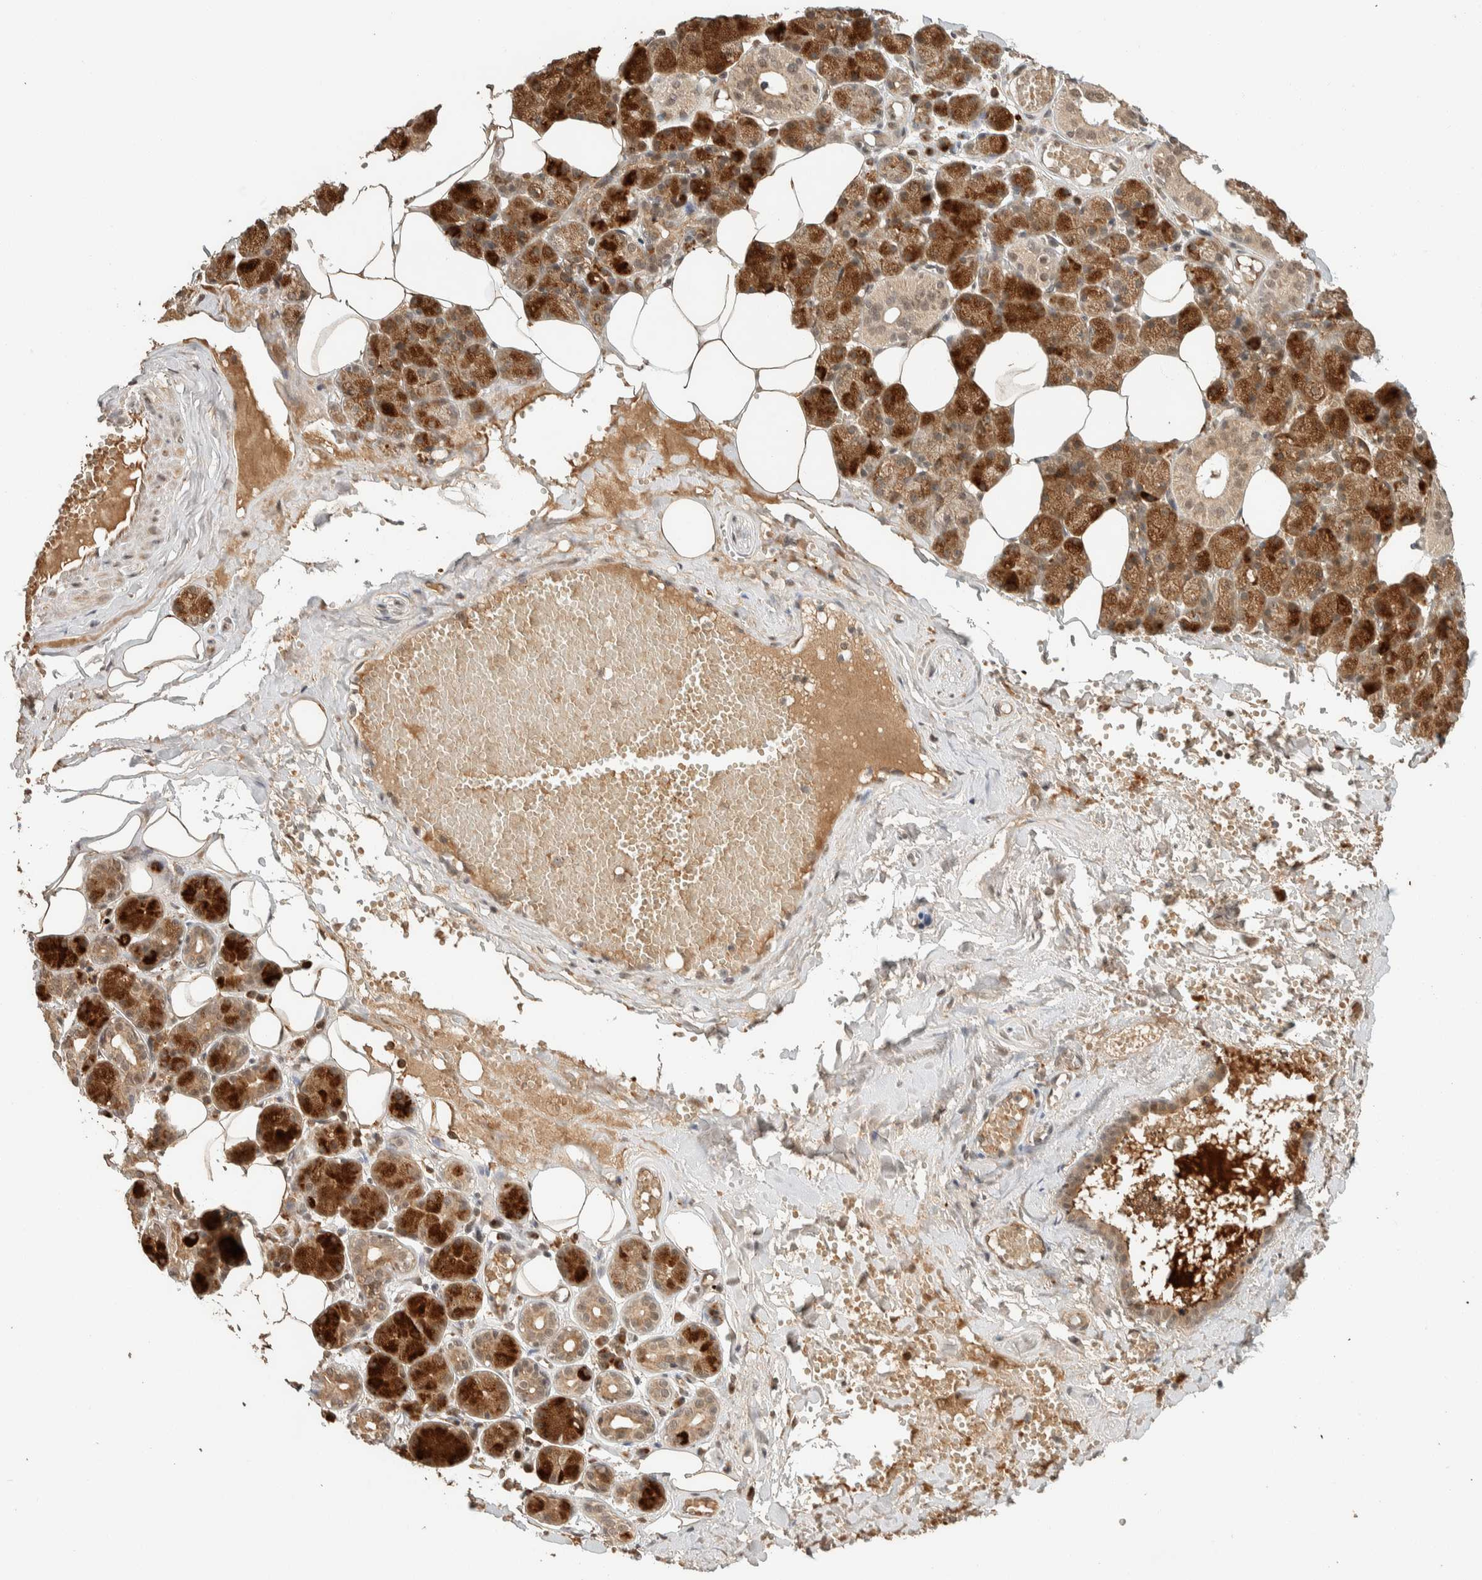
{"staining": {"intensity": "strong", "quantity": ">75%", "location": "cytoplasmic/membranous"}, "tissue": "salivary gland", "cell_type": "Glandular cells", "image_type": "normal", "snomed": [{"axis": "morphology", "description": "Normal tissue, NOS"}, {"axis": "topography", "description": "Salivary gland"}], "caption": "The histopathology image reveals a brown stain indicating the presence of a protein in the cytoplasmic/membranous of glandular cells in salivary gland.", "gene": "ZBTB2", "patient": {"sex": "male", "age": 62}}